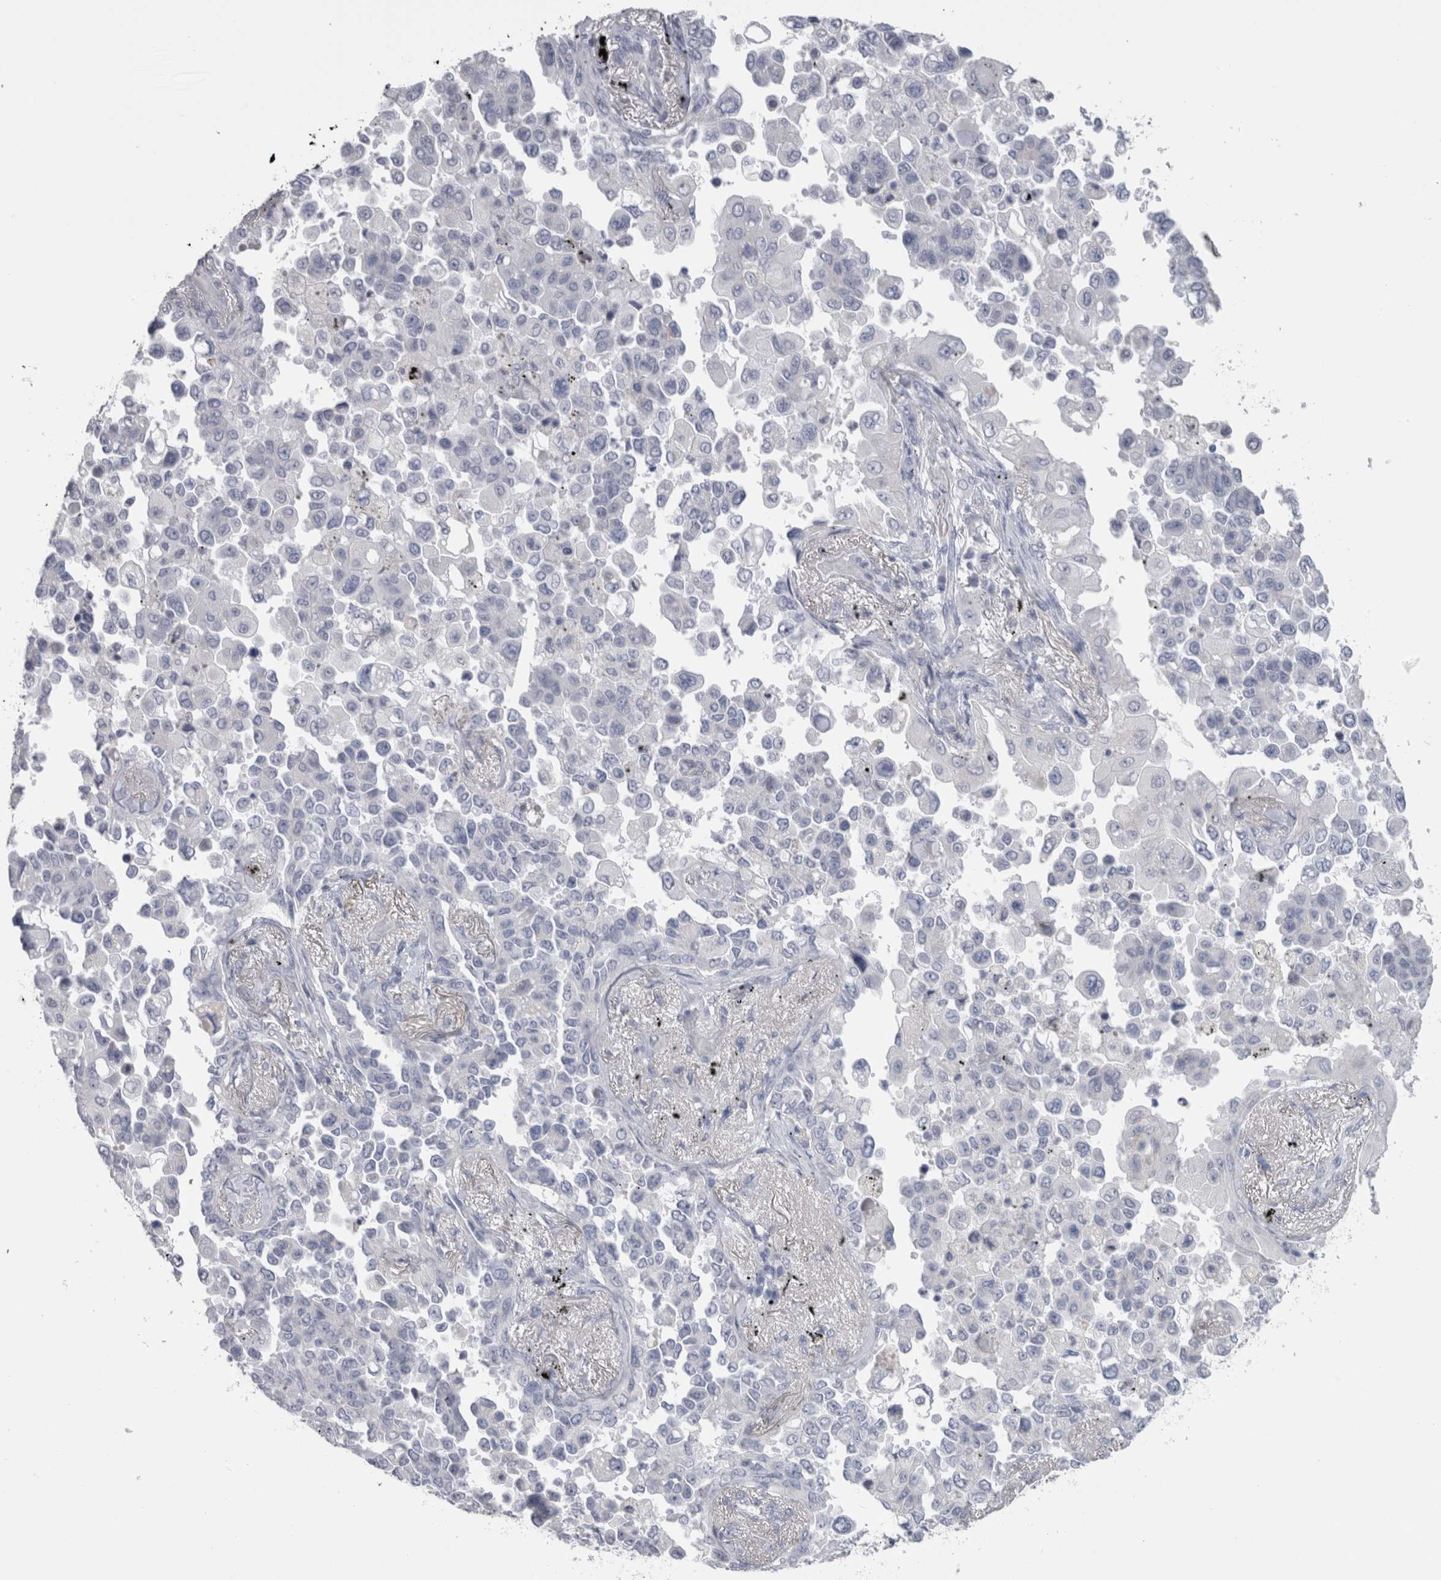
{"staining": {"intensity": "negative", "quantity": "none", "location": "none"}, "tissue": "lung cancer", "cell_type": "Tumor cells", "image_type": "cancer", "snomed": [{"axis": "morphology", "description": "Adenocarcinoma, NOS"}, {"axis": "topography", "description": "Lung"}], "caption": "This histopathology image is of adenocarcinoma (lung) stained with immunohistochemistry (IHC) to label a protein in brown with the nuclei are counter-stained blue. There is no positivity in tumor cells.", "gene": "MSMB", "patient": {"sex": "female", "age": 67}}